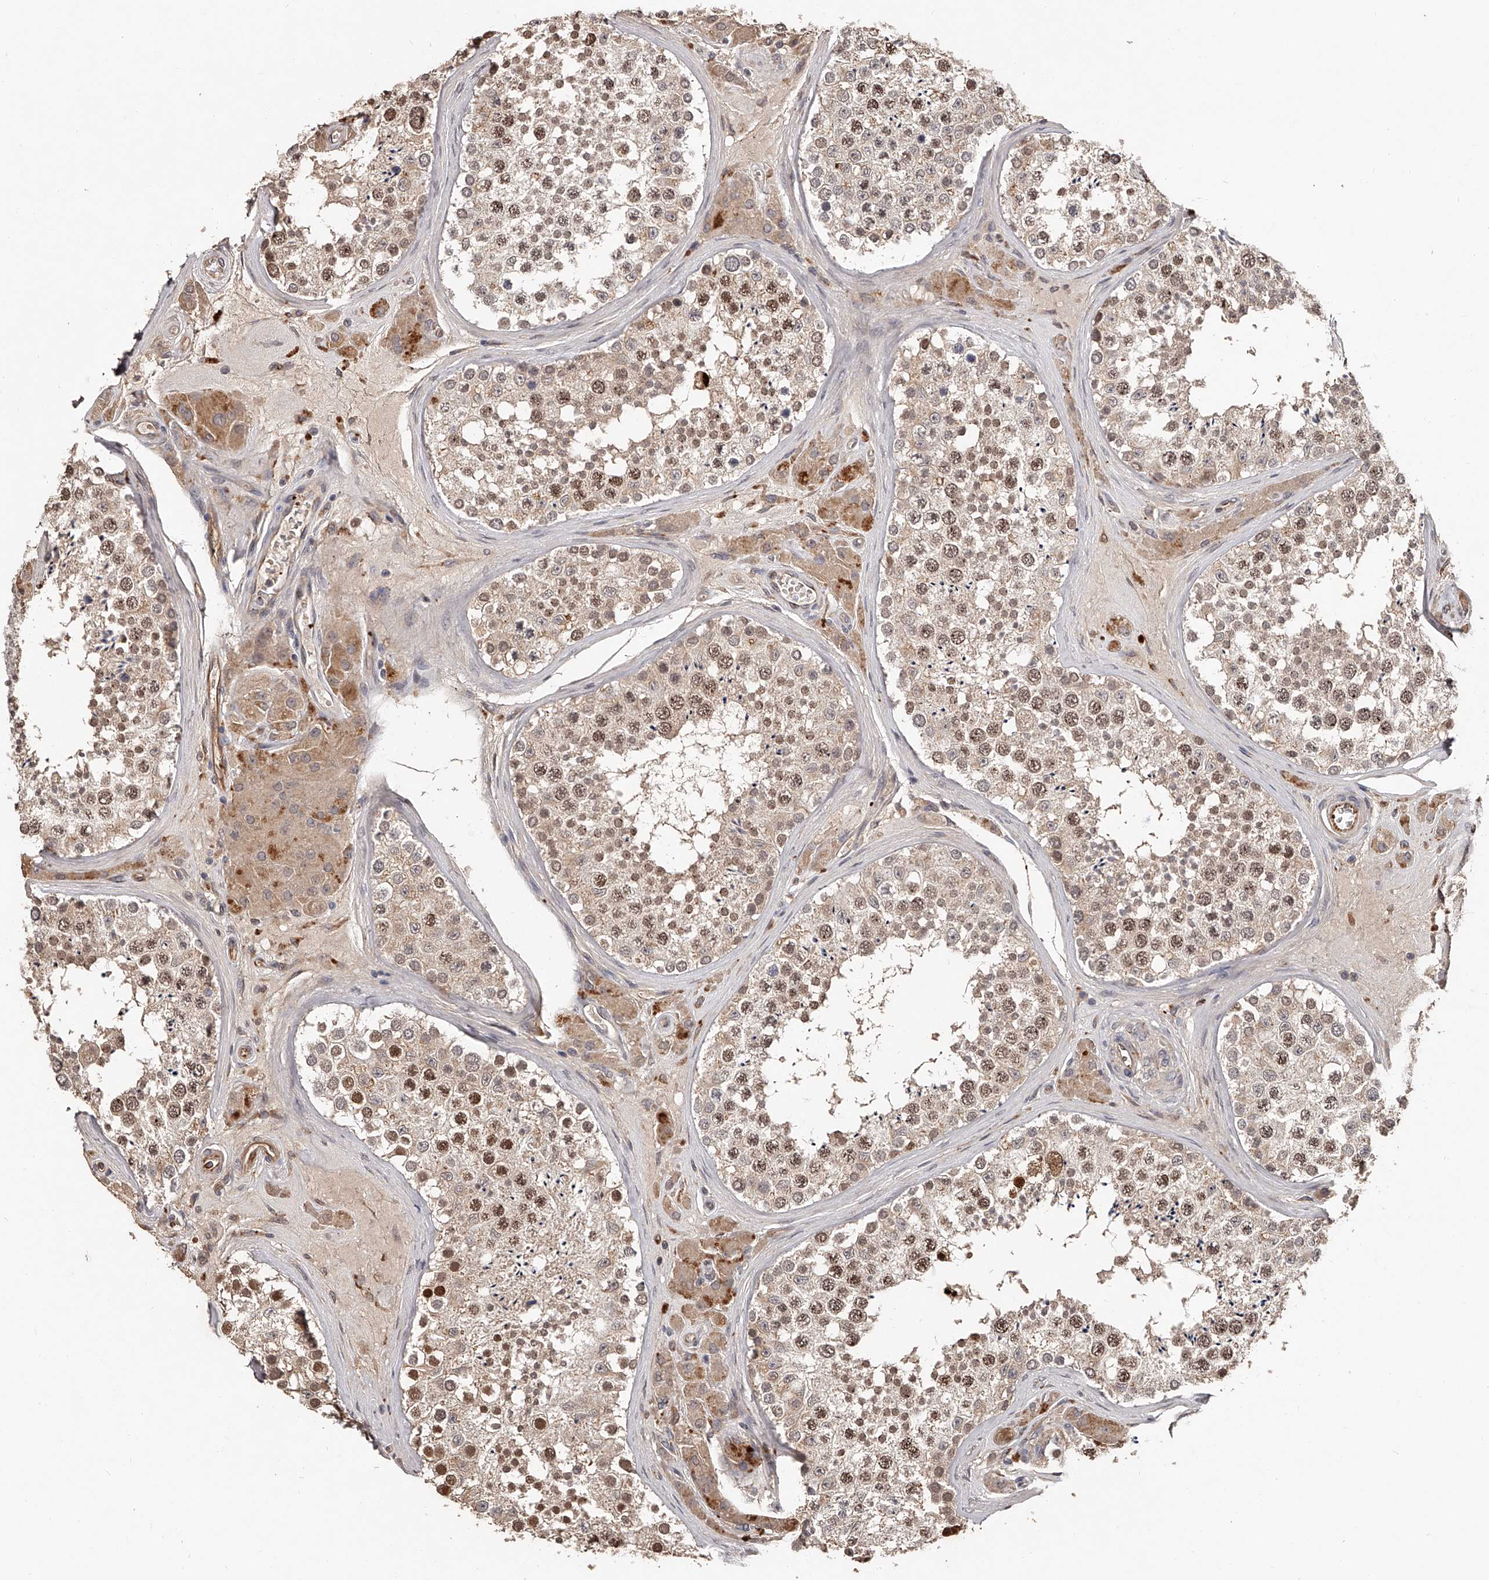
{"staining": {"intensity": "moderate", "quantity": "25%-75%", "location": "cytoplasmic/membranous,nuclear"}, "tissue": "testis", "cell_type": "Cells in seminiferous ducts", "image_type": "normal", "snomed": [{"axis": "morphology", "description": "Normal tissue, NOS"}, {"axis": "topography", "description": "Testis"}], "caption": "Brown immunohistochemical staining in benign human testis reveals moderate cytoplasmic/membranous,nuclear staining in about 25%-75% of cells in seminiferous ducts. (IHC, brightfield microscopy, high magnification).", "gene": "URGCP", "patient": {"sex": "male", "age": 46}}